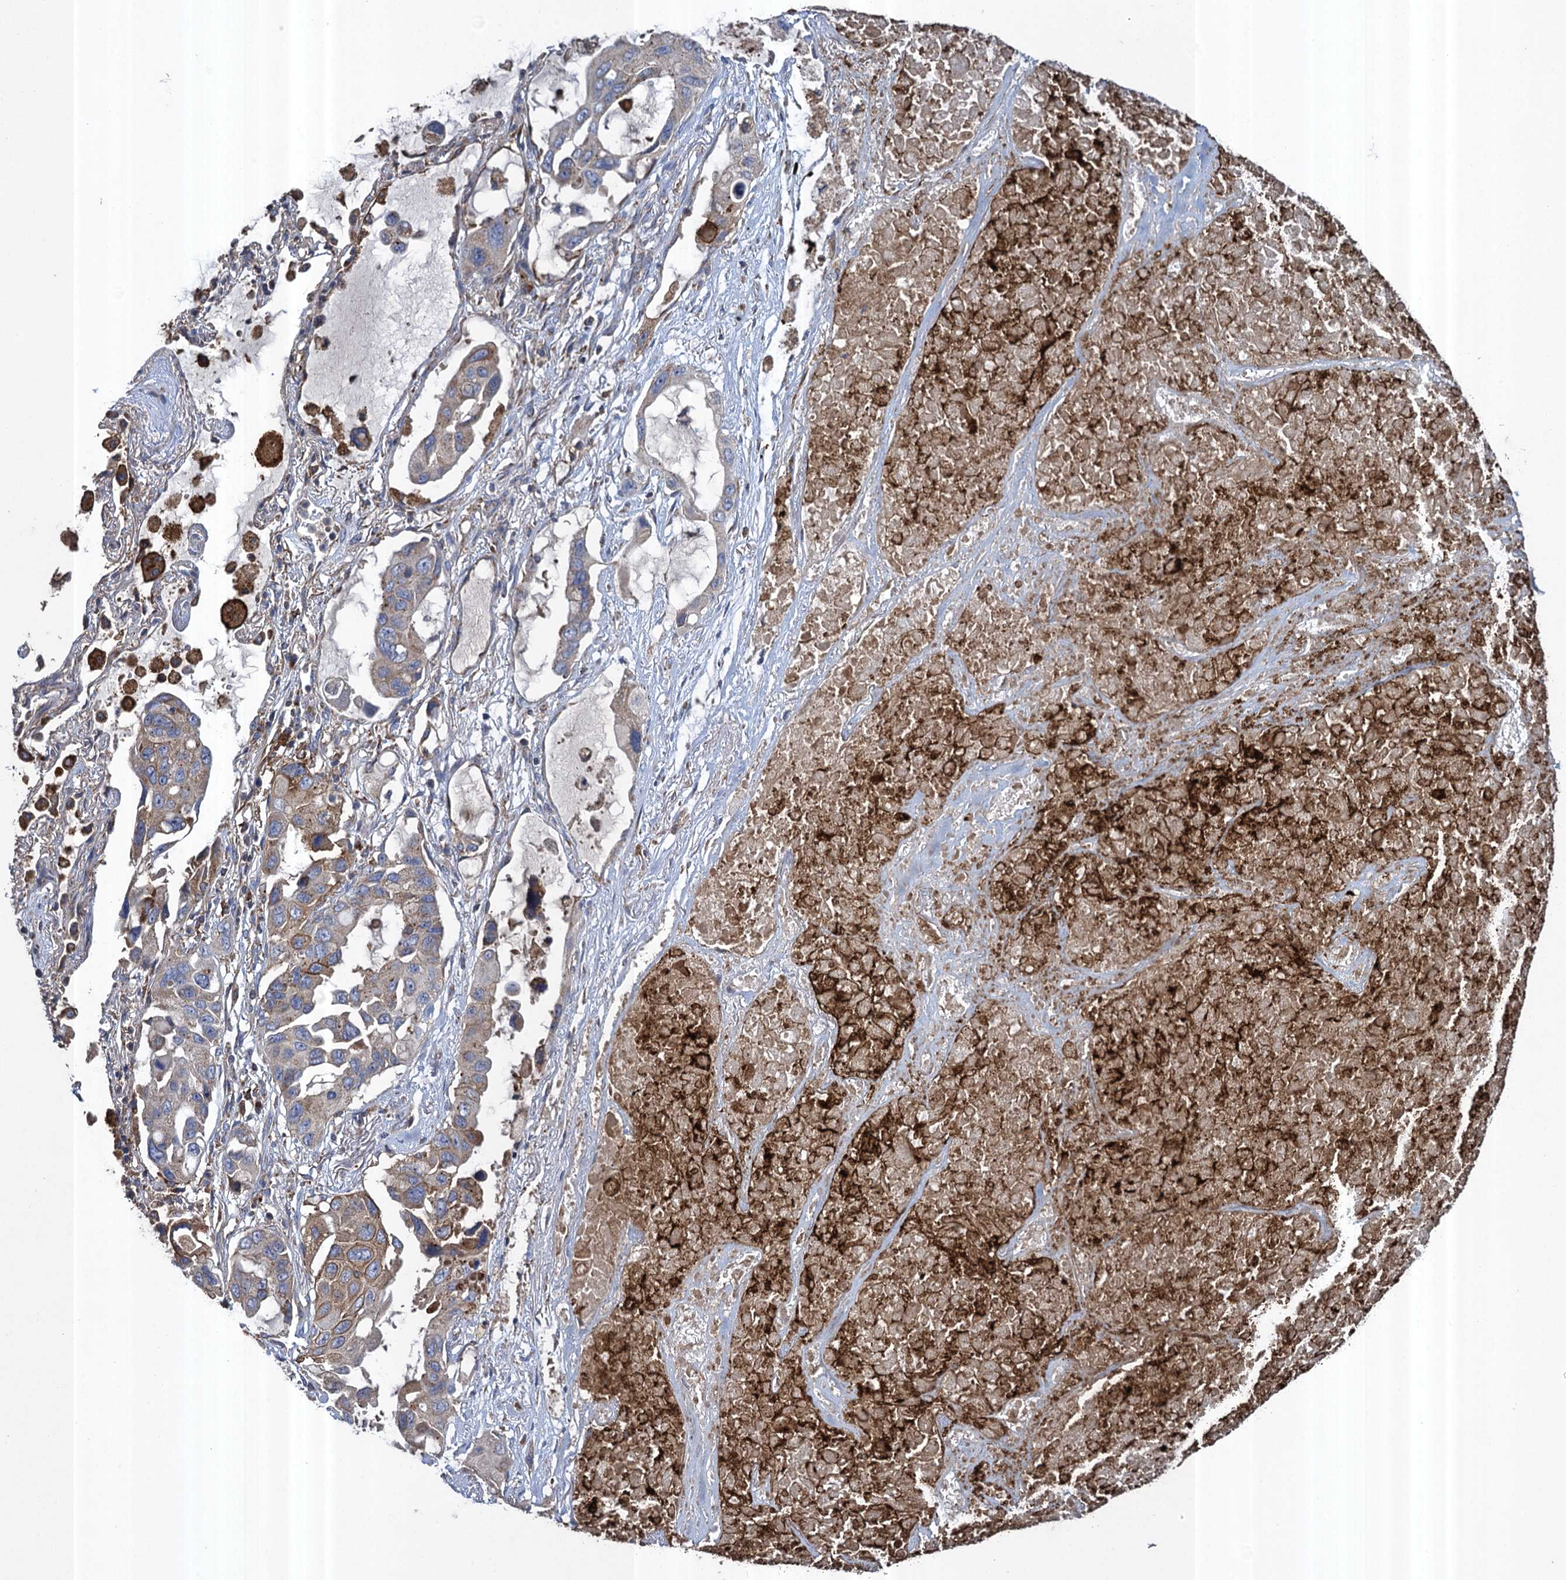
{"staining": {"intensity": "weak", "quantity": ">75%", "location": "cytoplasmic/membranous"}, "tissue": "lung cancer", "cell_type": "Tumor cells", "image_type": "cancer", "snomed": [{"axis": "morphology", "description": "Squamous cell carcinoma, NOS"}, {"axis": "topography", "description": "Lung"}], "caption": "IHC of lung squamous cell carcinoma demonstrates low levels of weak cytoplasmic/membranous expression in about >75% of tumor cells. Using DAB (brown) and hematoxylin (blue) stains, captured at high magnification using brightfield microscopy.", "gene": "TXNDC11", "patient": {"sex": "female", "age": 73}}